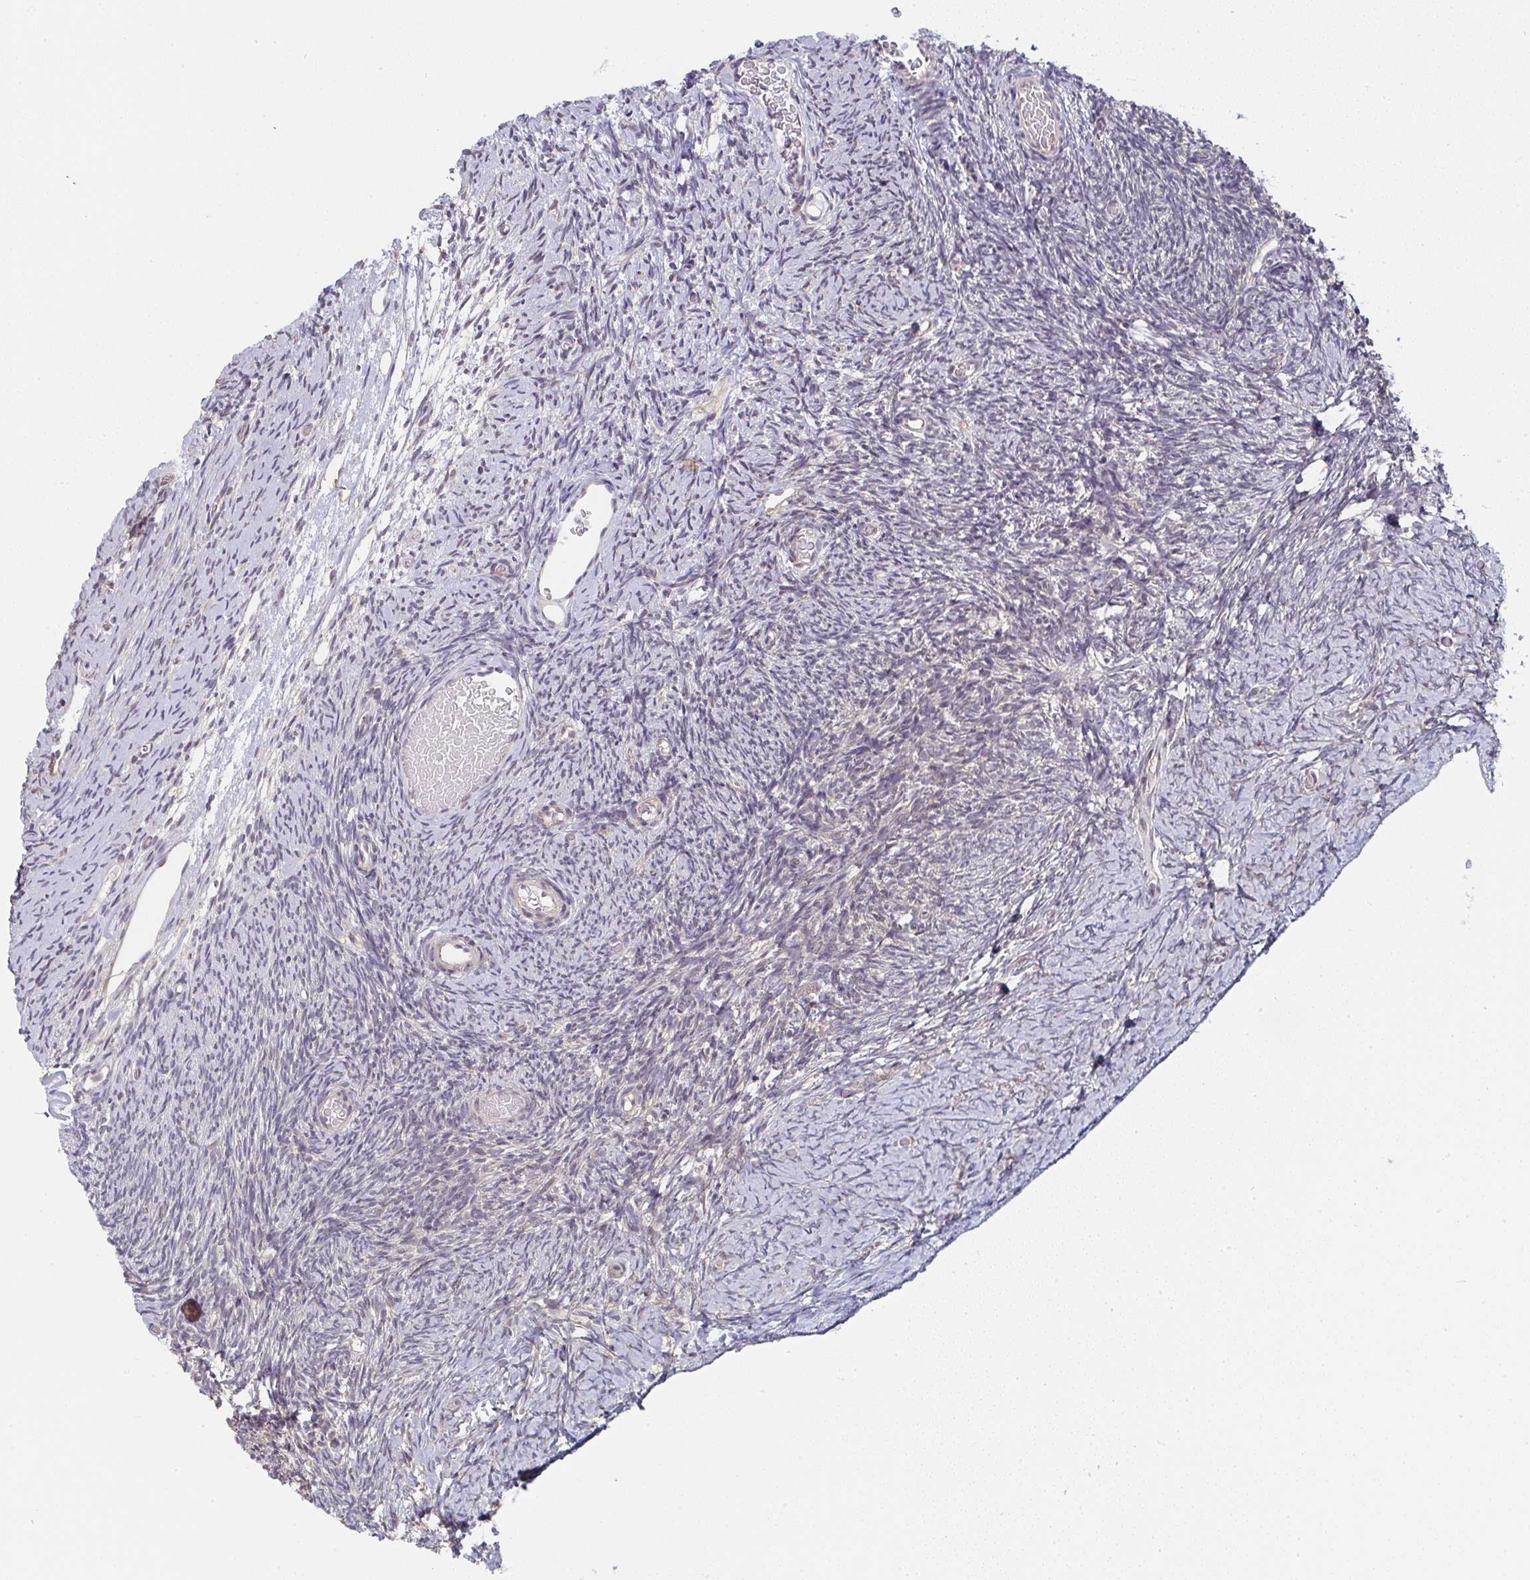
{"staining": {"intensity": "strong", "quantity": ">75%", "location": "cytoplasmic/membranous,nuclear"}, "tissue": "ovary", "cell_type": "Follicle cells", "image_type": "normal", "snomed": [{"axis": "morphology", "description": "Normal tissue, NOS"}, {"axis": "topography", "description": "Ovary"}], "caption": "Protein expression analysis of benign human ovary reveals strong cytoplasmic/membranous,nuclear positivity in approximately >75% of follicle cells. (DAB (3,3'-diaminobenzidine) IHC, brown staining for protein, blue staining for nuclei).", "gene": "RANGRF", "patient": {"sex": "female", "age": 39}}